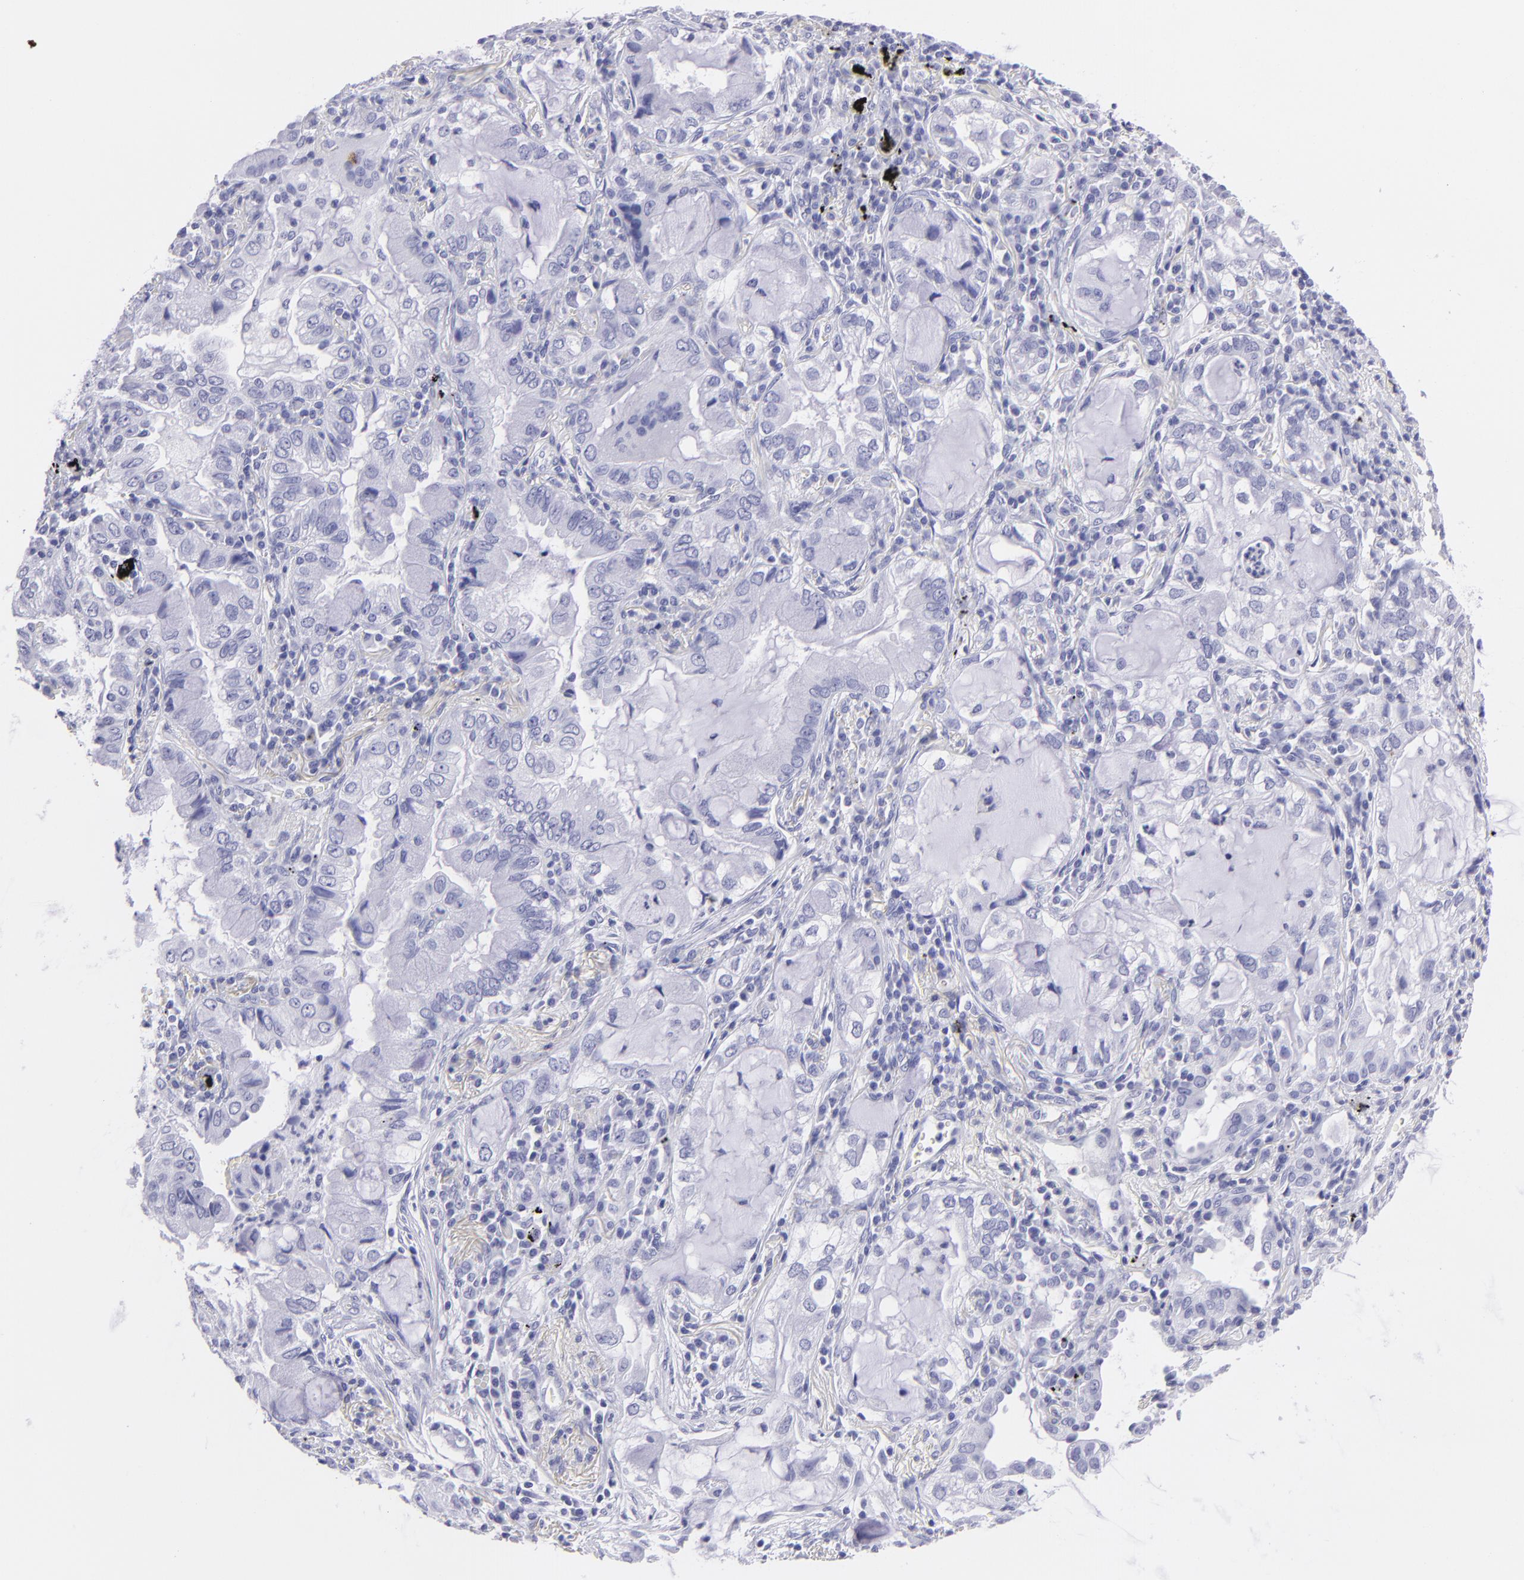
{"staining": {"intensity": "negative", "quantity": "none", "location": "none"}, "tissue": "lung cancer", "cell_type": "Tumor cells", "image_type": "cancer", "snomed": [{"axis": "morphology", "description": "Adenocarcinoma, NOS"}, {"axis": "topography", "description": "Lung"}], "caption": "IHC image of lung adenocarcinoma stained for a protein (brown), which displays no expression in tumor cells.", "gene": "PIP", "patient": {"sex": "female", "age": 50}}